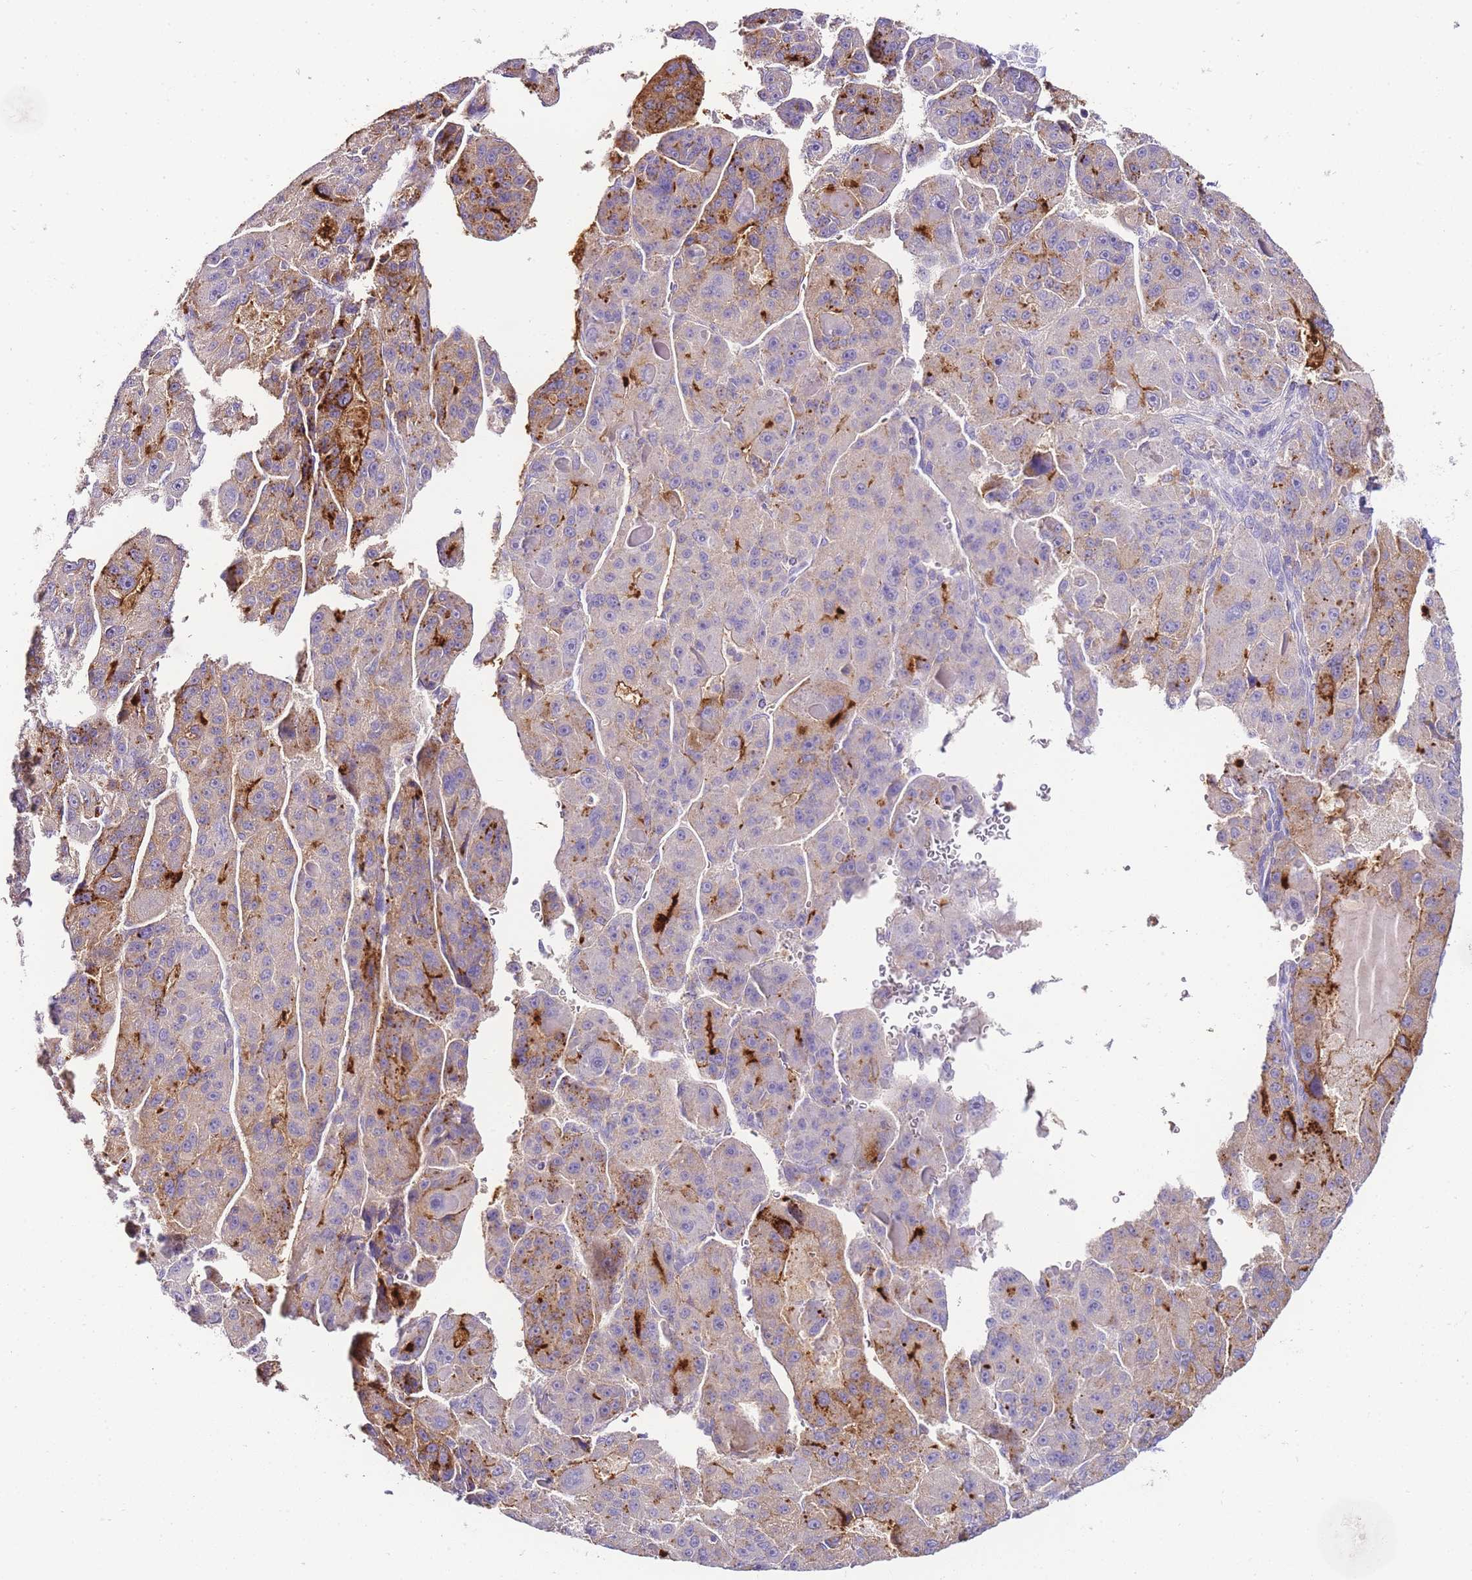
{"staining": {"intensity": "moderate", "quantity": "<25%", "location": "cytoplasmic/membranous"}, "tissue": "liver cancer", "cell_type": "Tumor cells", "image_type": "cancer", "snomed": [{"axis": "morphology", "description": "Carcinoma, Hepatocellular, NOS"}, {"axis": "topography", "description": "Liver"}], "caption": "Human hepatocellular carcinoma (liver) stained for a protein (brown) reveals moderate cytoplasmic/membranous positive staining in about <25% of tumor cells.", "gene": "DPP4", "patient": {"sex": "male", "age": 76}}